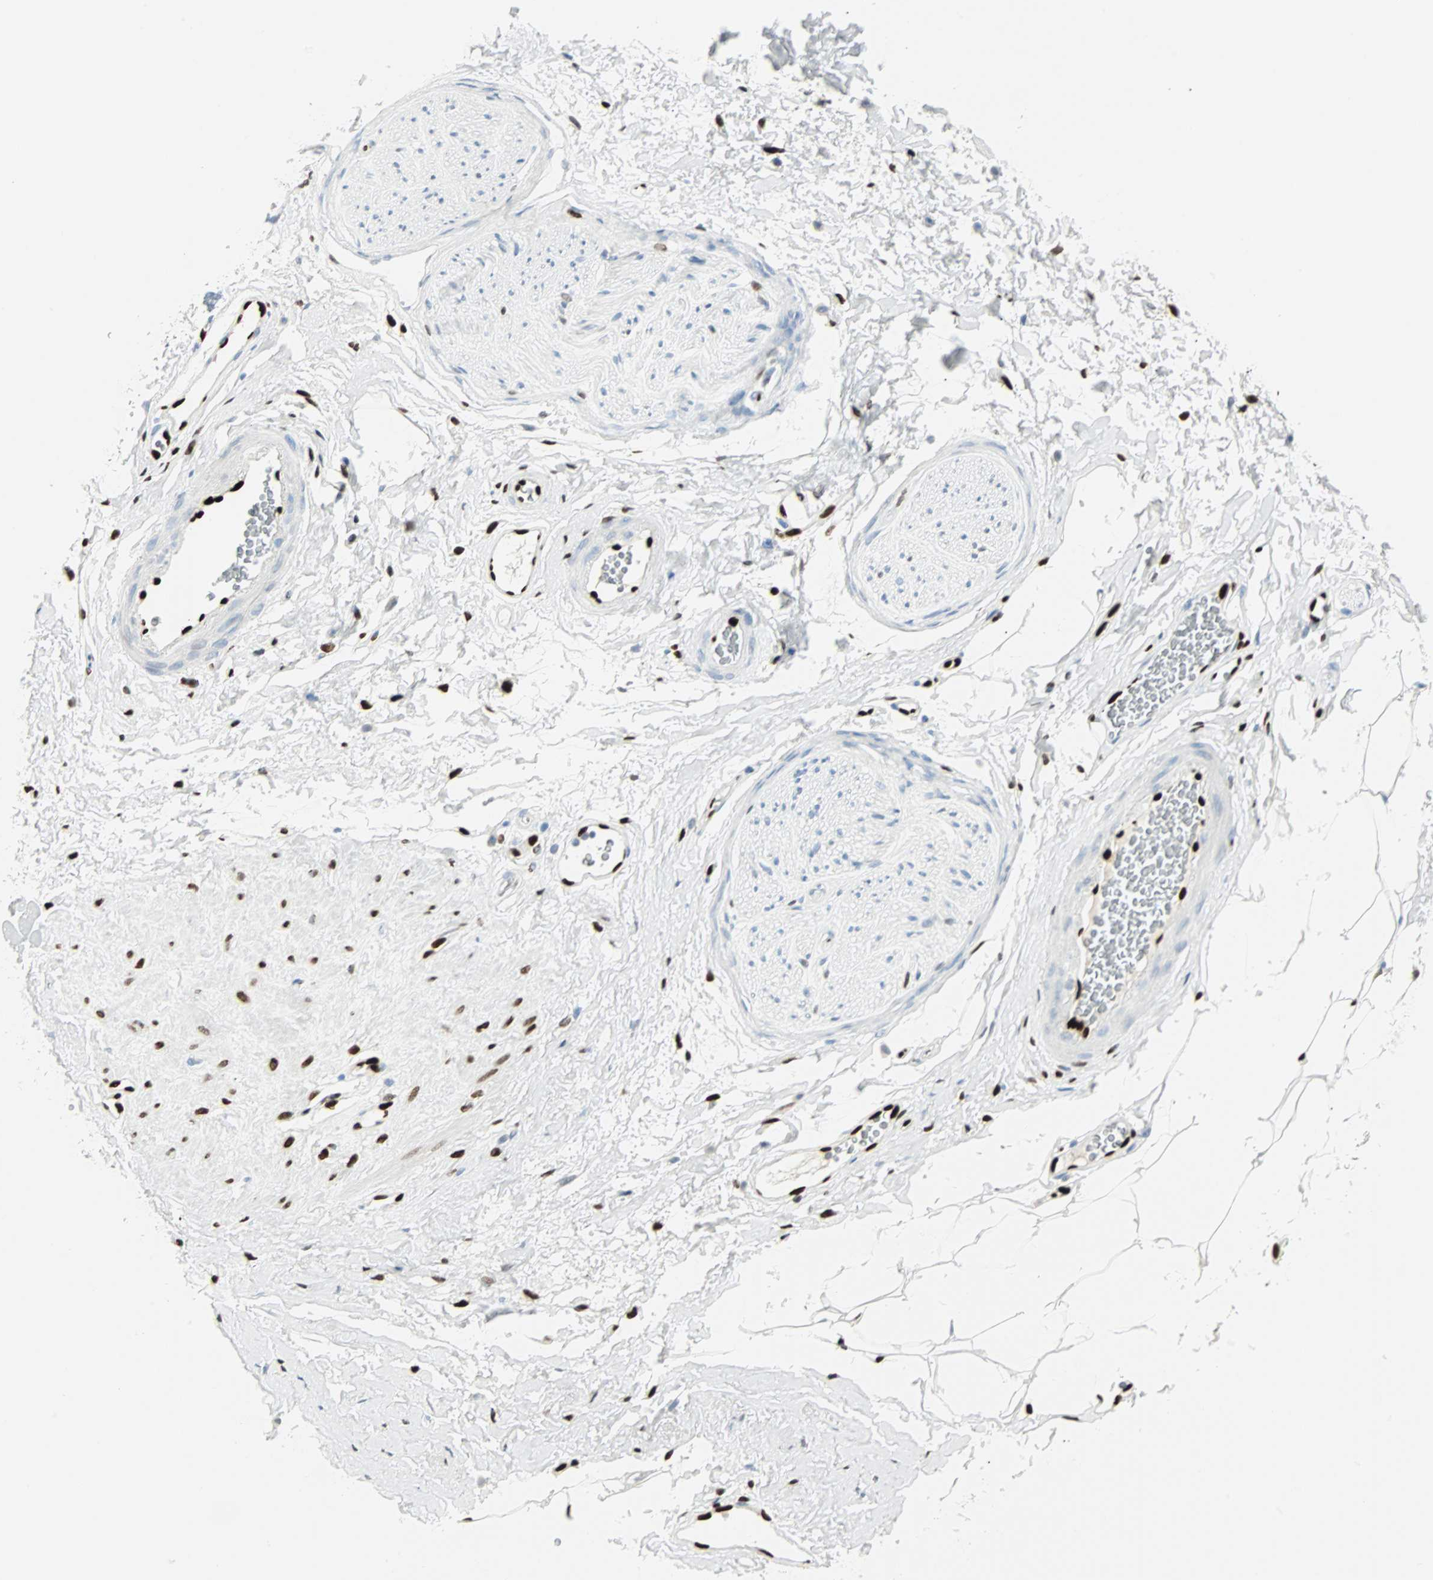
{"staining": {"intensity": "moderate", "quantity": "<25%", "location": "nuclear"}, "tissue": "adipose tissue", "cell_type": "Adipocytes", "image_type": "normal", "snomed": [{"axis": "morphology", "description": "Normal tissue, NOS"}, {"axis": "topography", "description": "Soft tissue"}, {"axis": "topography", "description": "Peripheral nerve tissue"}], "caption": "Brown immunohistochemical staining in normal adipose tissue displays moderate nuclear positivity in about <25% of adipocytes. (IHC, brightfield microscopy, high magnification).", "gene": "IL33", "patient": {"sex": "female", "age": 71}}